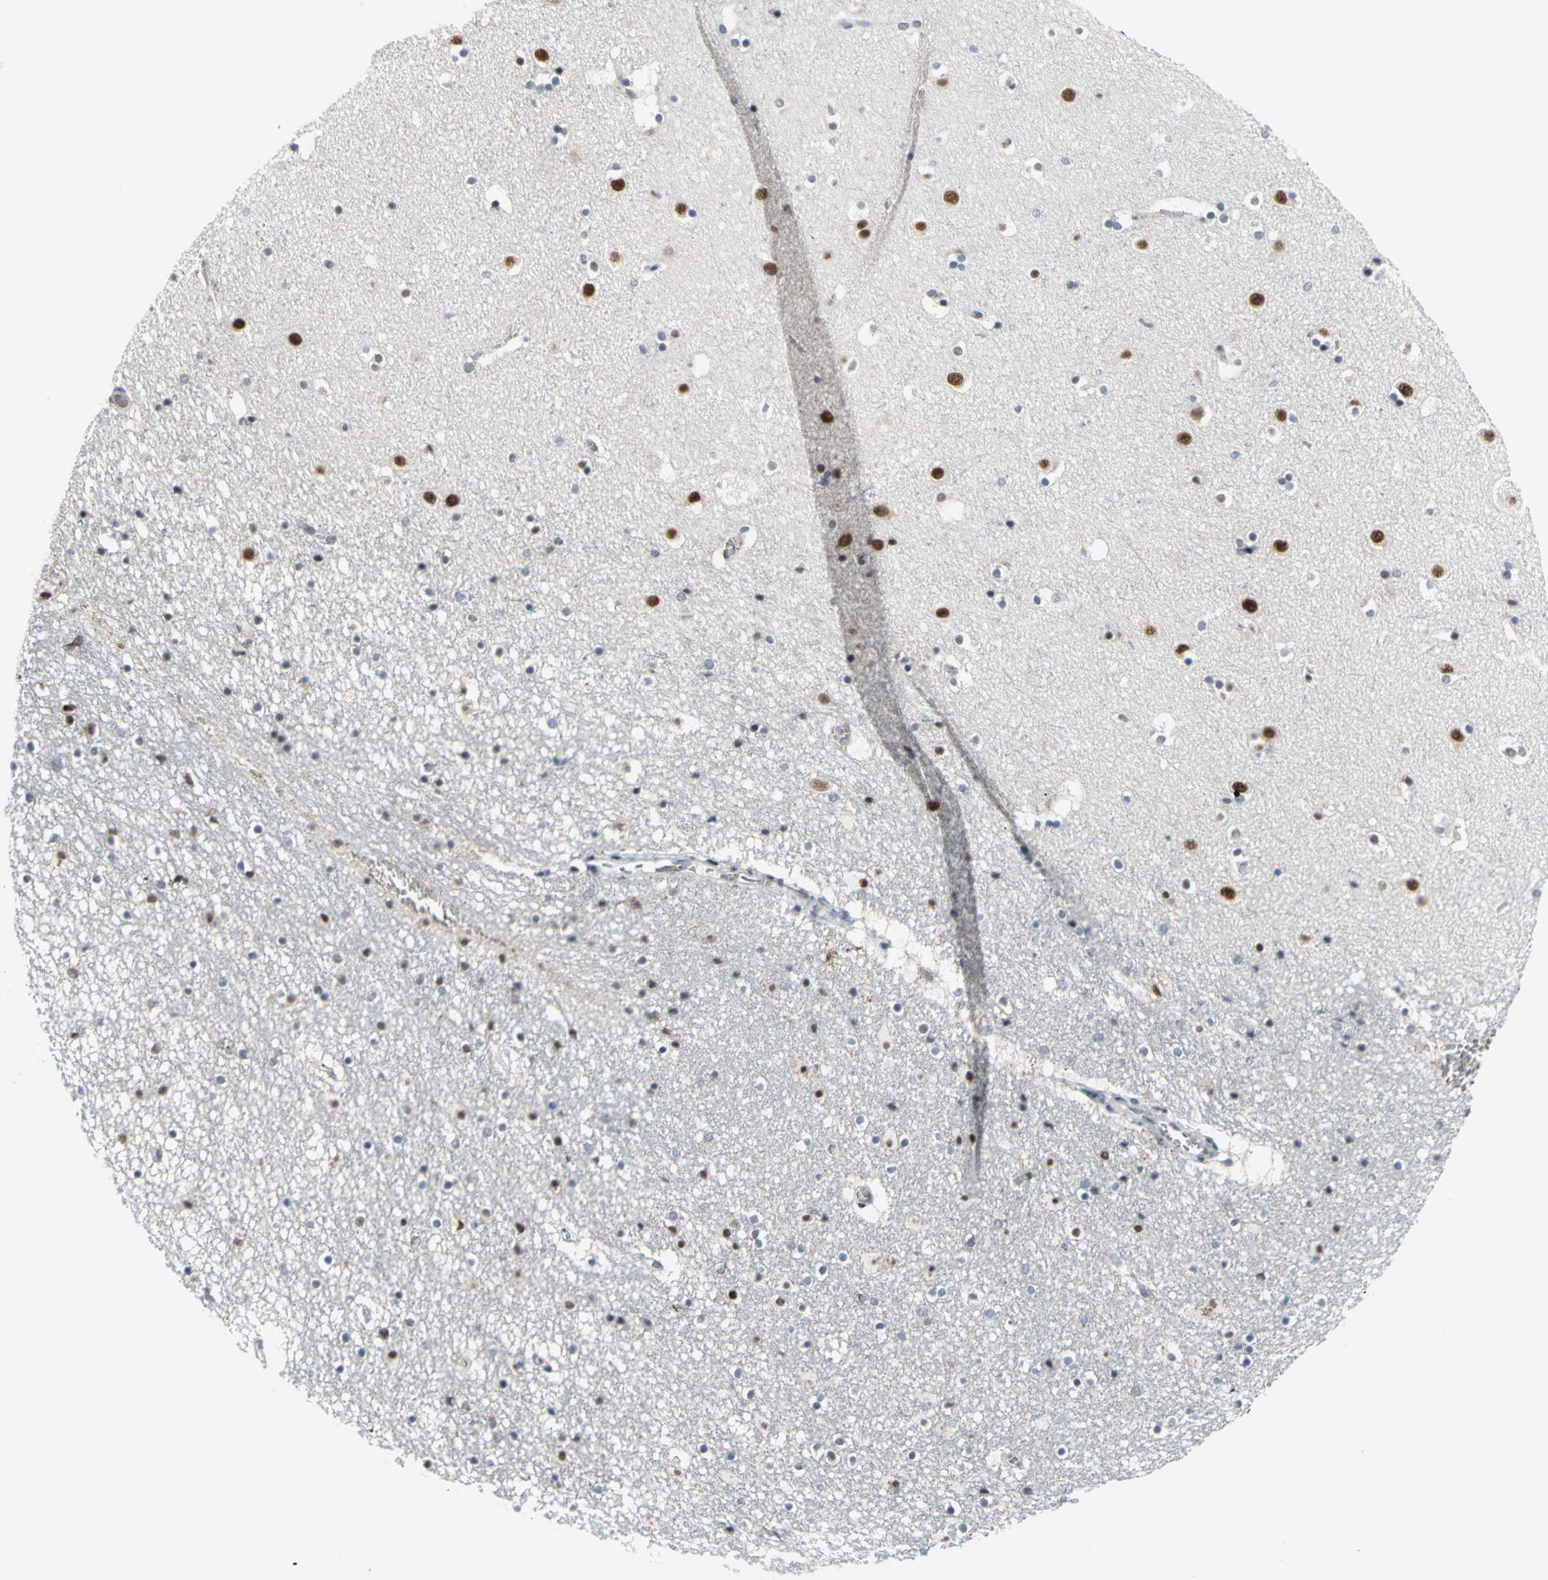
{"staining": {"intensity": "moderate", "quantity": "25%-75%", "location": "nuclear"}, "tissue": "caudate", "cell_type": "Glial cells", "image_type": "normal", "snomed": [{"axis": "morphology", "description": "Normal tissue, NOS"}, {"axis": "topography", "description": "Lateral ventricle wall"}], "caption": "High-power microscopy captured an immunohistochemistry histopathology image of unremarkable caudate, revealing moderate nuclear expression in about 25%-75% of glial cells.", "gene": "GLI3", "patient": {"sex": "male", "age": 45}}